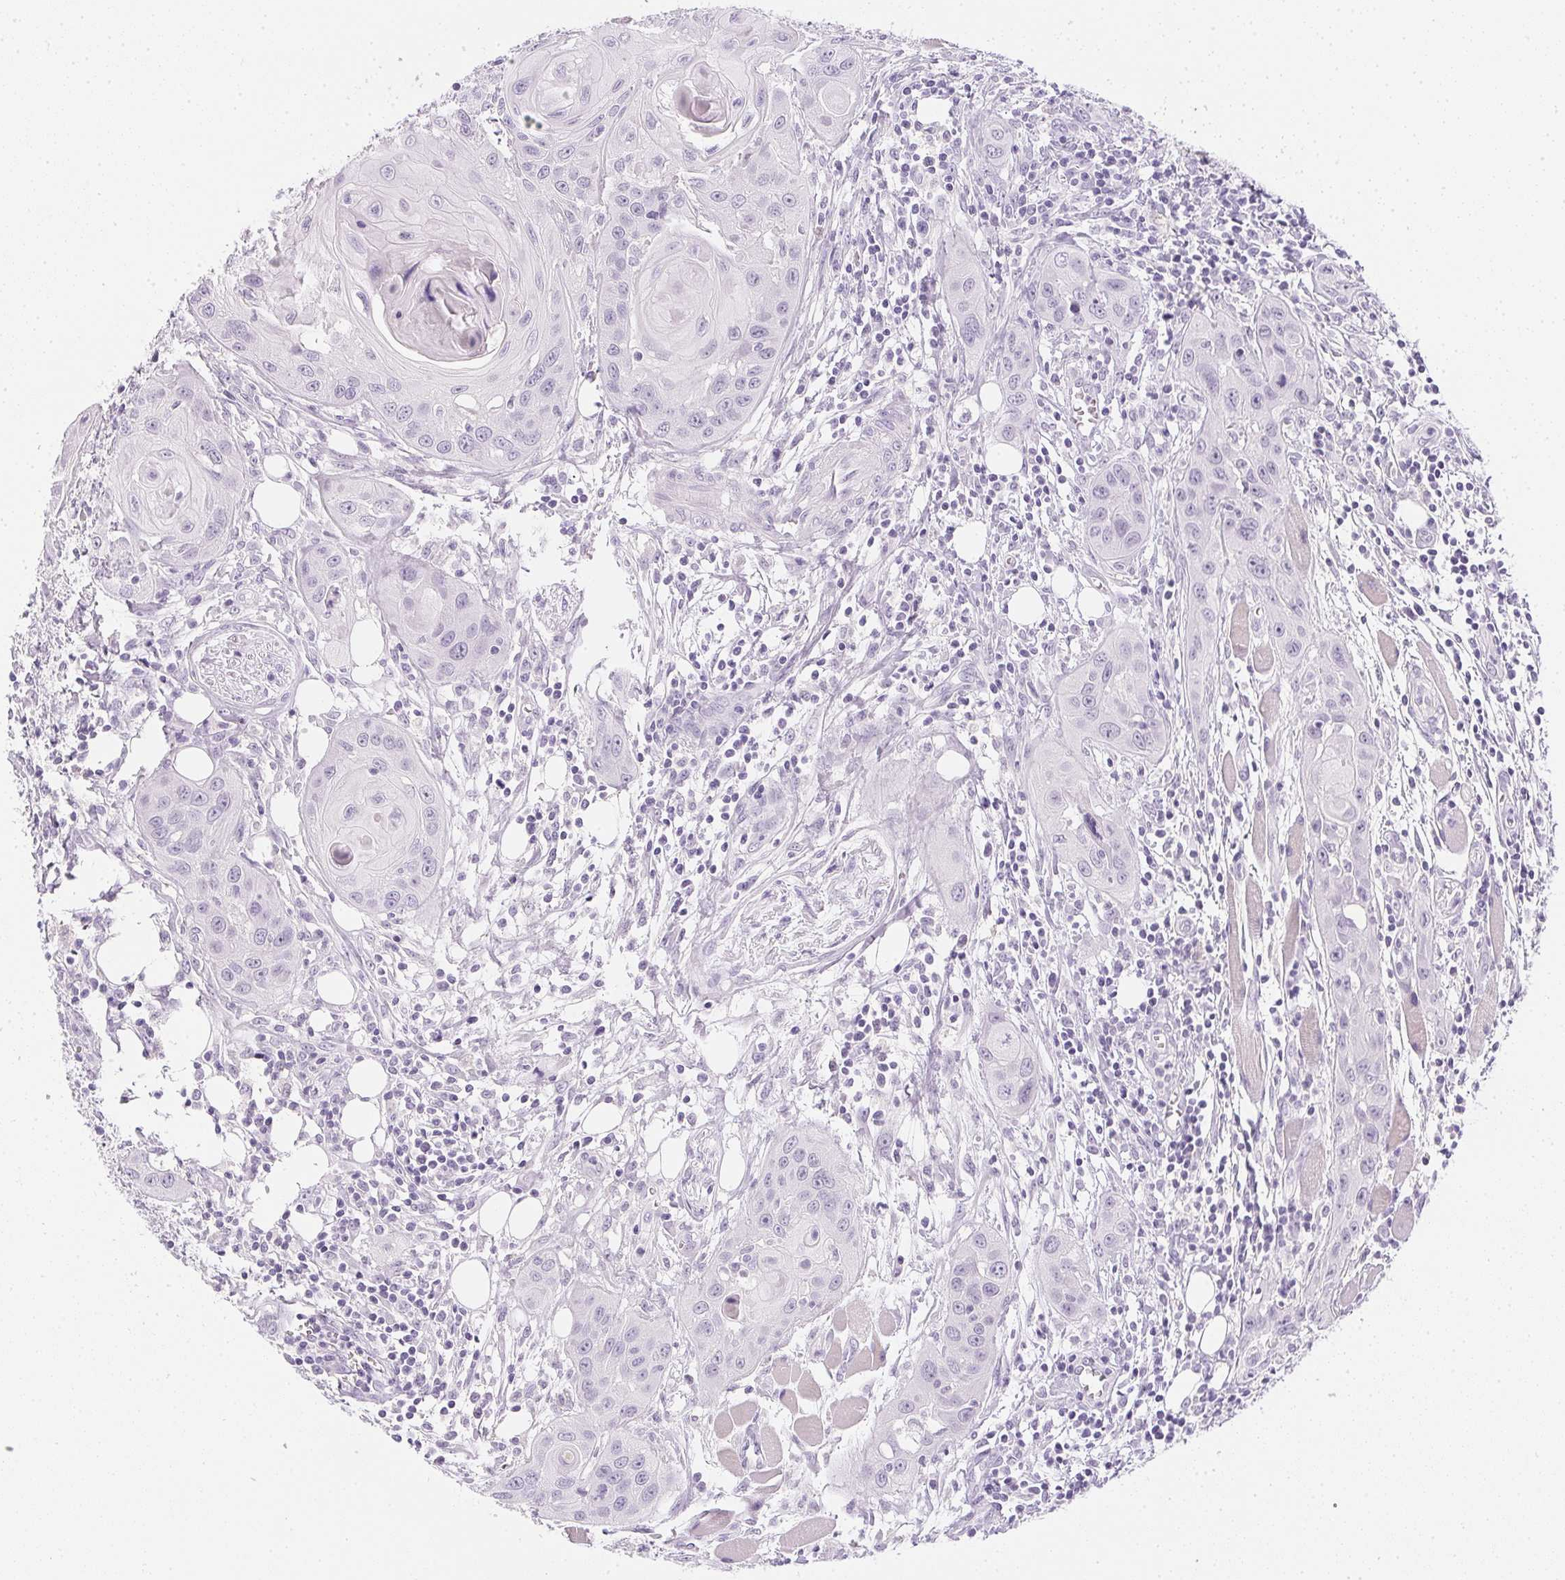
{"staining": {"intensity": "negative", "quantity": "none", "location": "none"}, "tissue": "head and neck cancer", "cell_type": "Tumor cells", "image_type": "cancer", "snomed": [{"axis": "morphology", "description": "Squamous cell carcinoma, NOS"}, {"axis": "topography", "description": "Oral tissue"}, {"axis": "topography", "description": "Head-Neck"}], "caption": "Immunohistochemical staining of human head and neck squamous cell carcinoma exhibits no significant staining in tumor cells.", "gene": "PPY", "patient": {"sex": "male", "age": 58}}